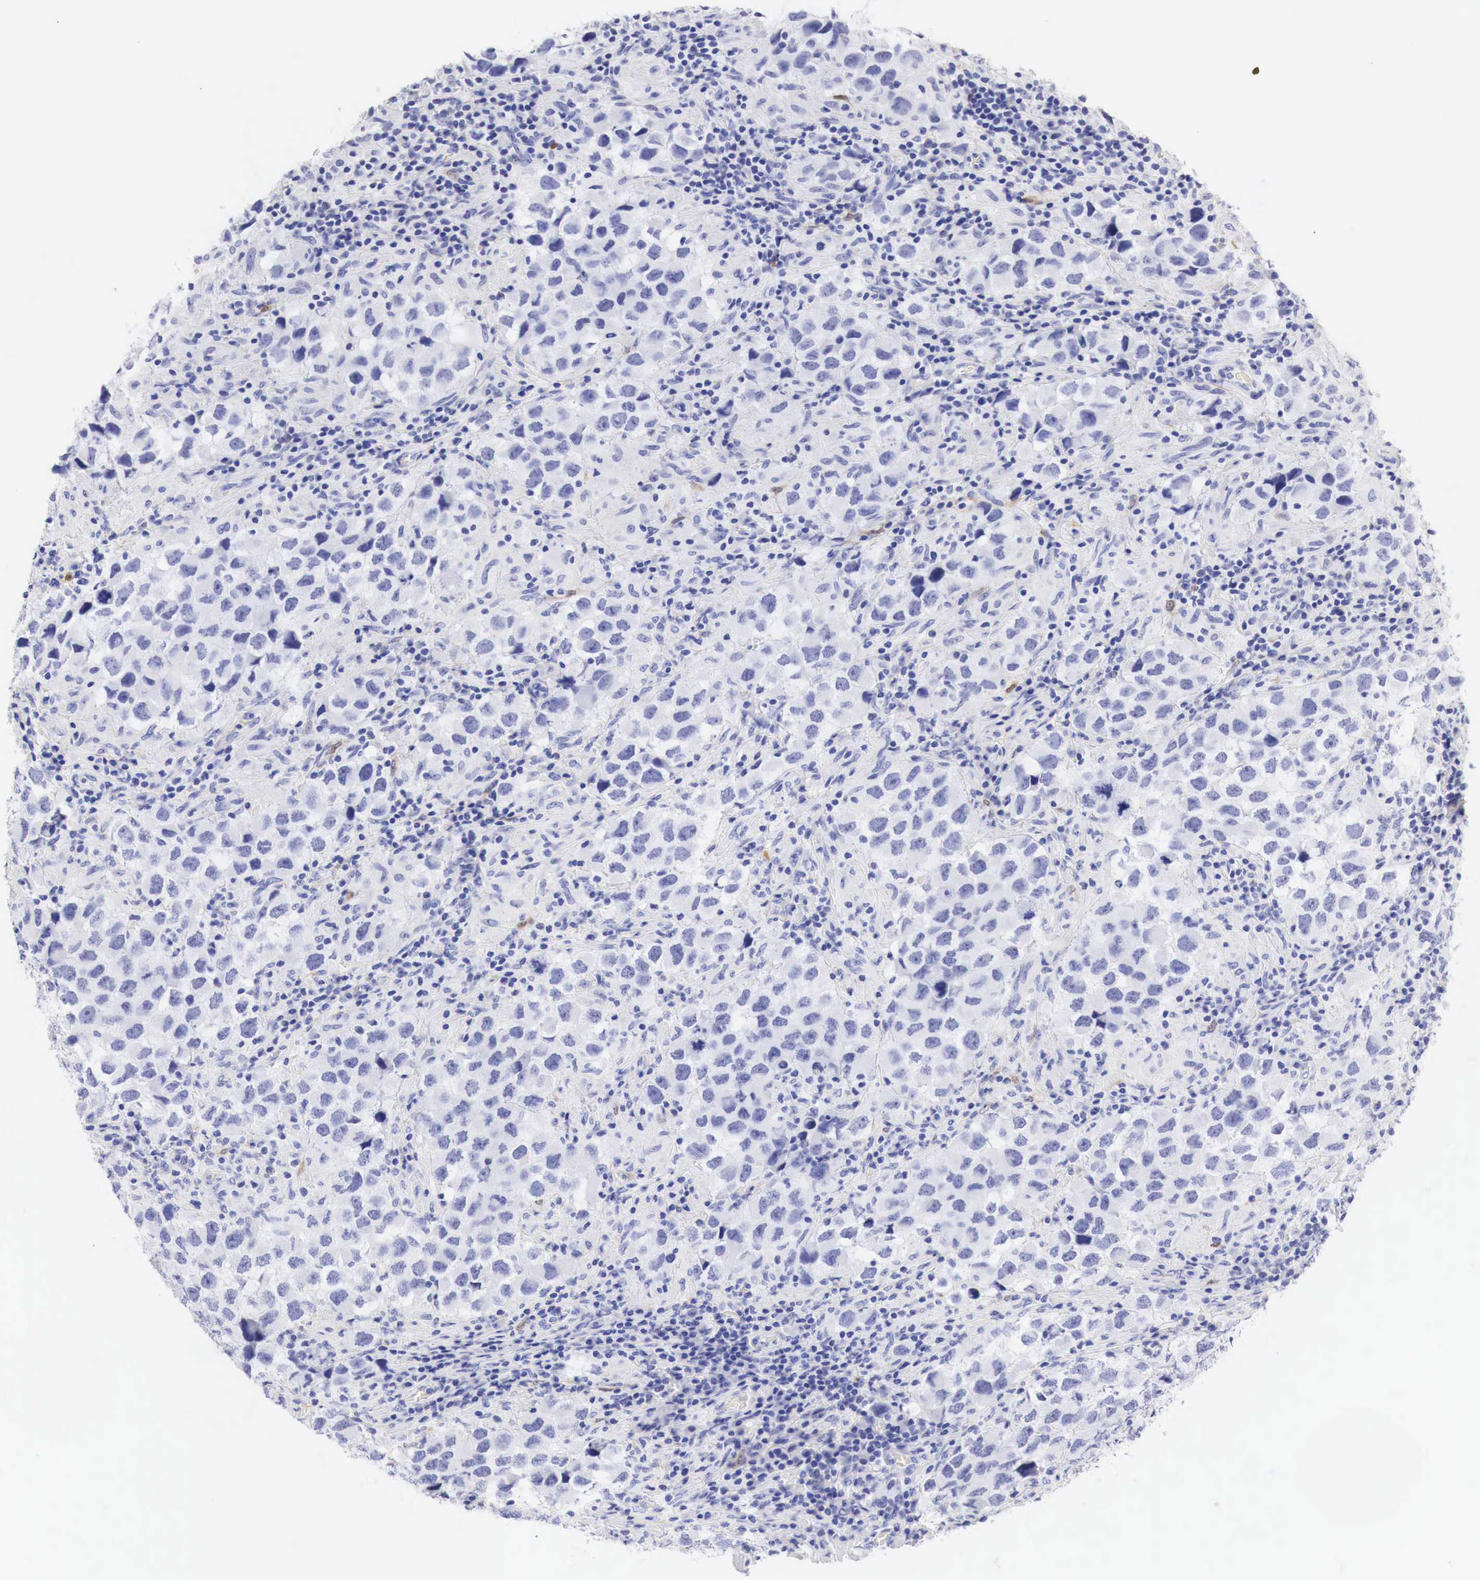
{"staining": {"intensity": "negative", "quantity": "none", "location": "none"}, "tissue": "testis cancer", "cell_type": "Tumor cells", "image_type": "cancer", "snomed": [{"axis": "morphology", "description": "Carcinoma, Embryonal, NOS"}, {"axis": "topography", "description": "Testis"}], "caption": "An image of human testis cancer is negative for staining in tumor cells.", "gene": "CDKN2A", "patient": {"sex": "male", "age": 21}}